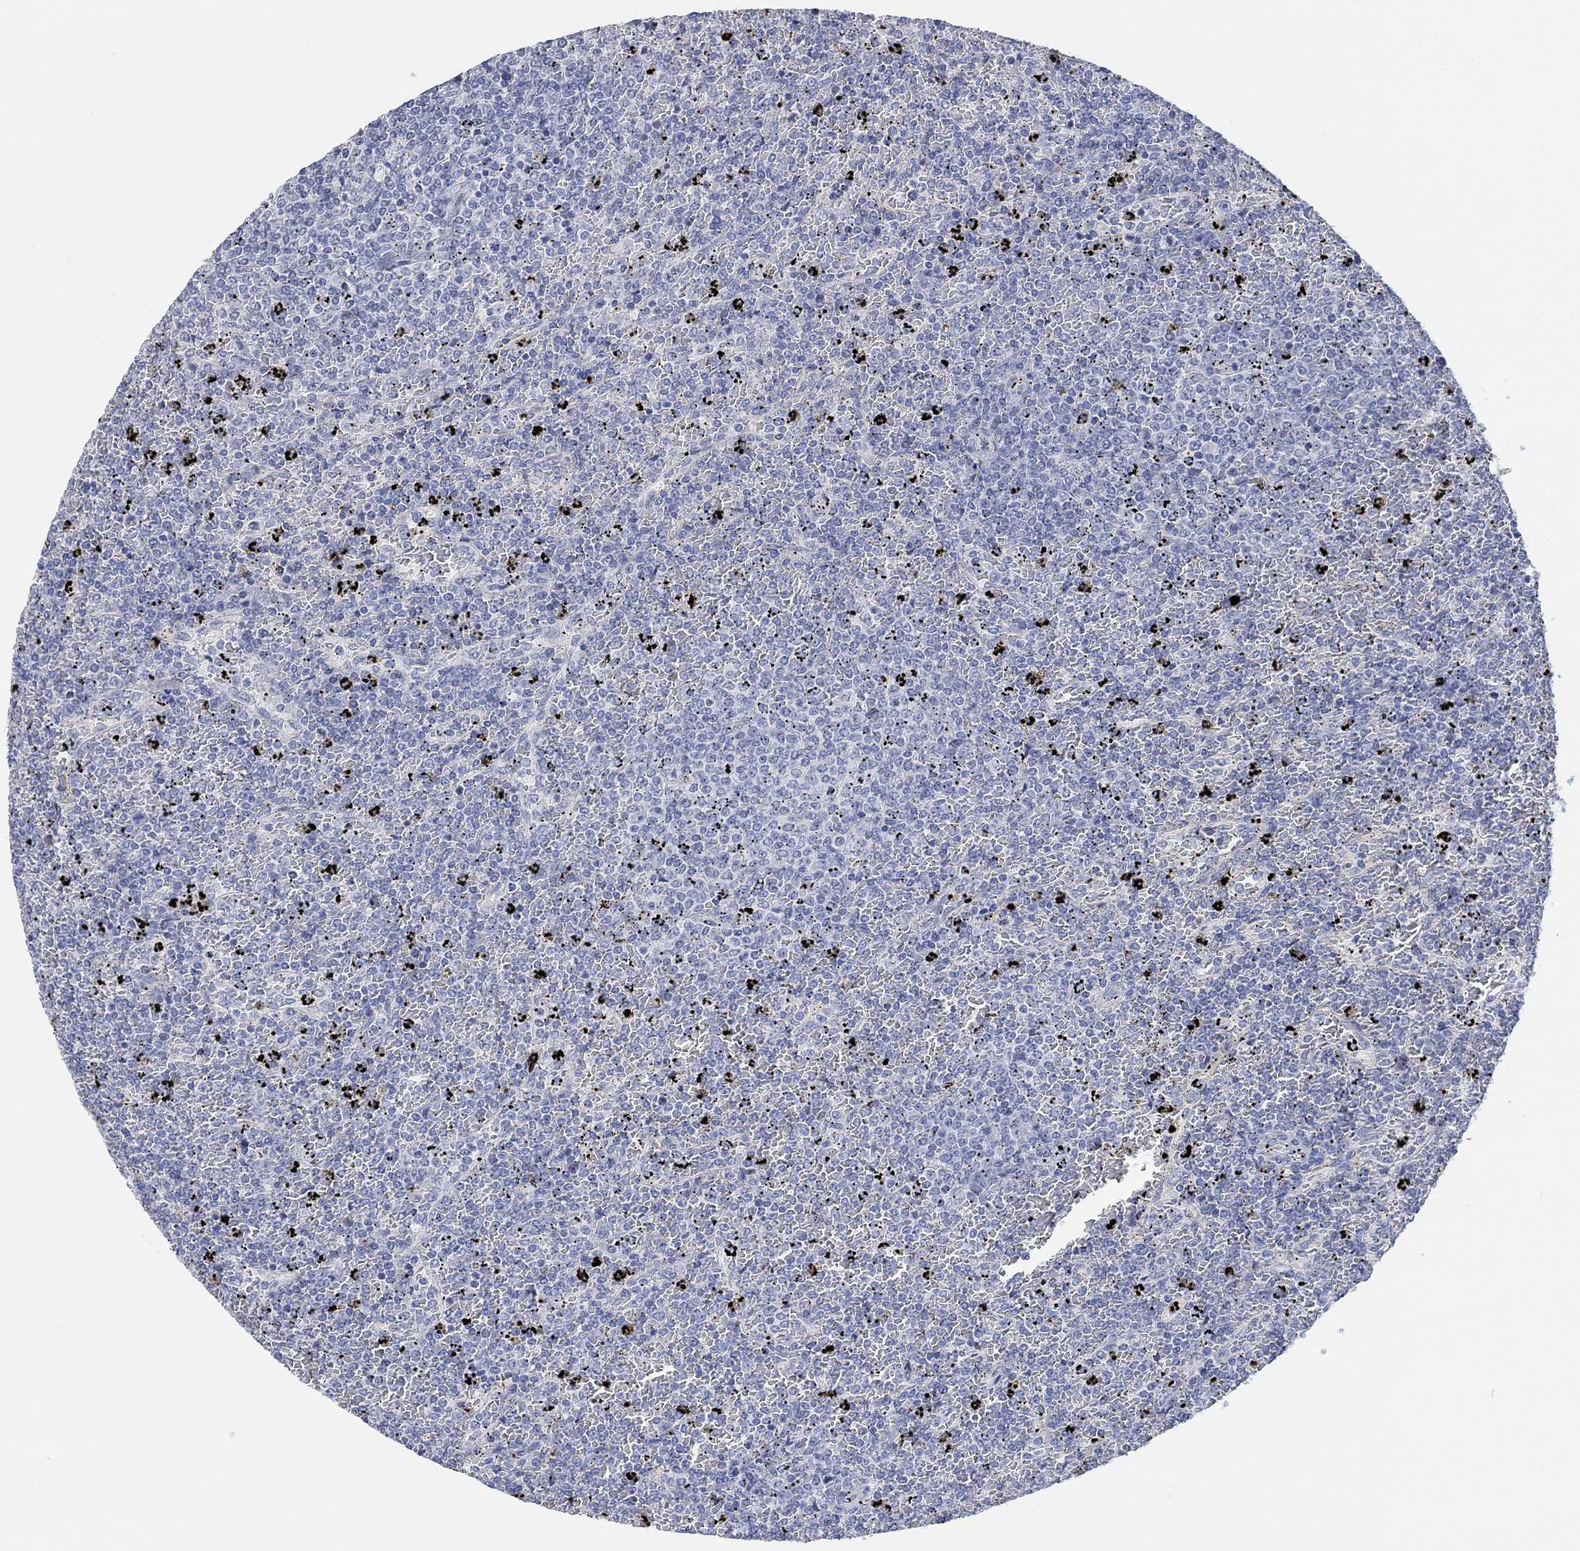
{"staining": {"intensity": "negative", "quantity": "none", "location": "none"}, "tissue": "lymphoma", "cell_type": "Tumor cells", "image_type": "cancer", "snomed": [{"axis": "morphology", "description": "Malignant lymphoma, non-Hodgkin's type, Low grade"}, {"axis": "topography", "description": "Spleen"}], "caption": "This photomicrograph is of low-grade malignant lymphoma, non-Hodgkin's type stained with IHC to label a protein in brown with the nuclei are counter-stained blue. There is no positivity in tumor cells.", "gene": "NLRP14", "patient": {"sex": "female", "age": 77}}